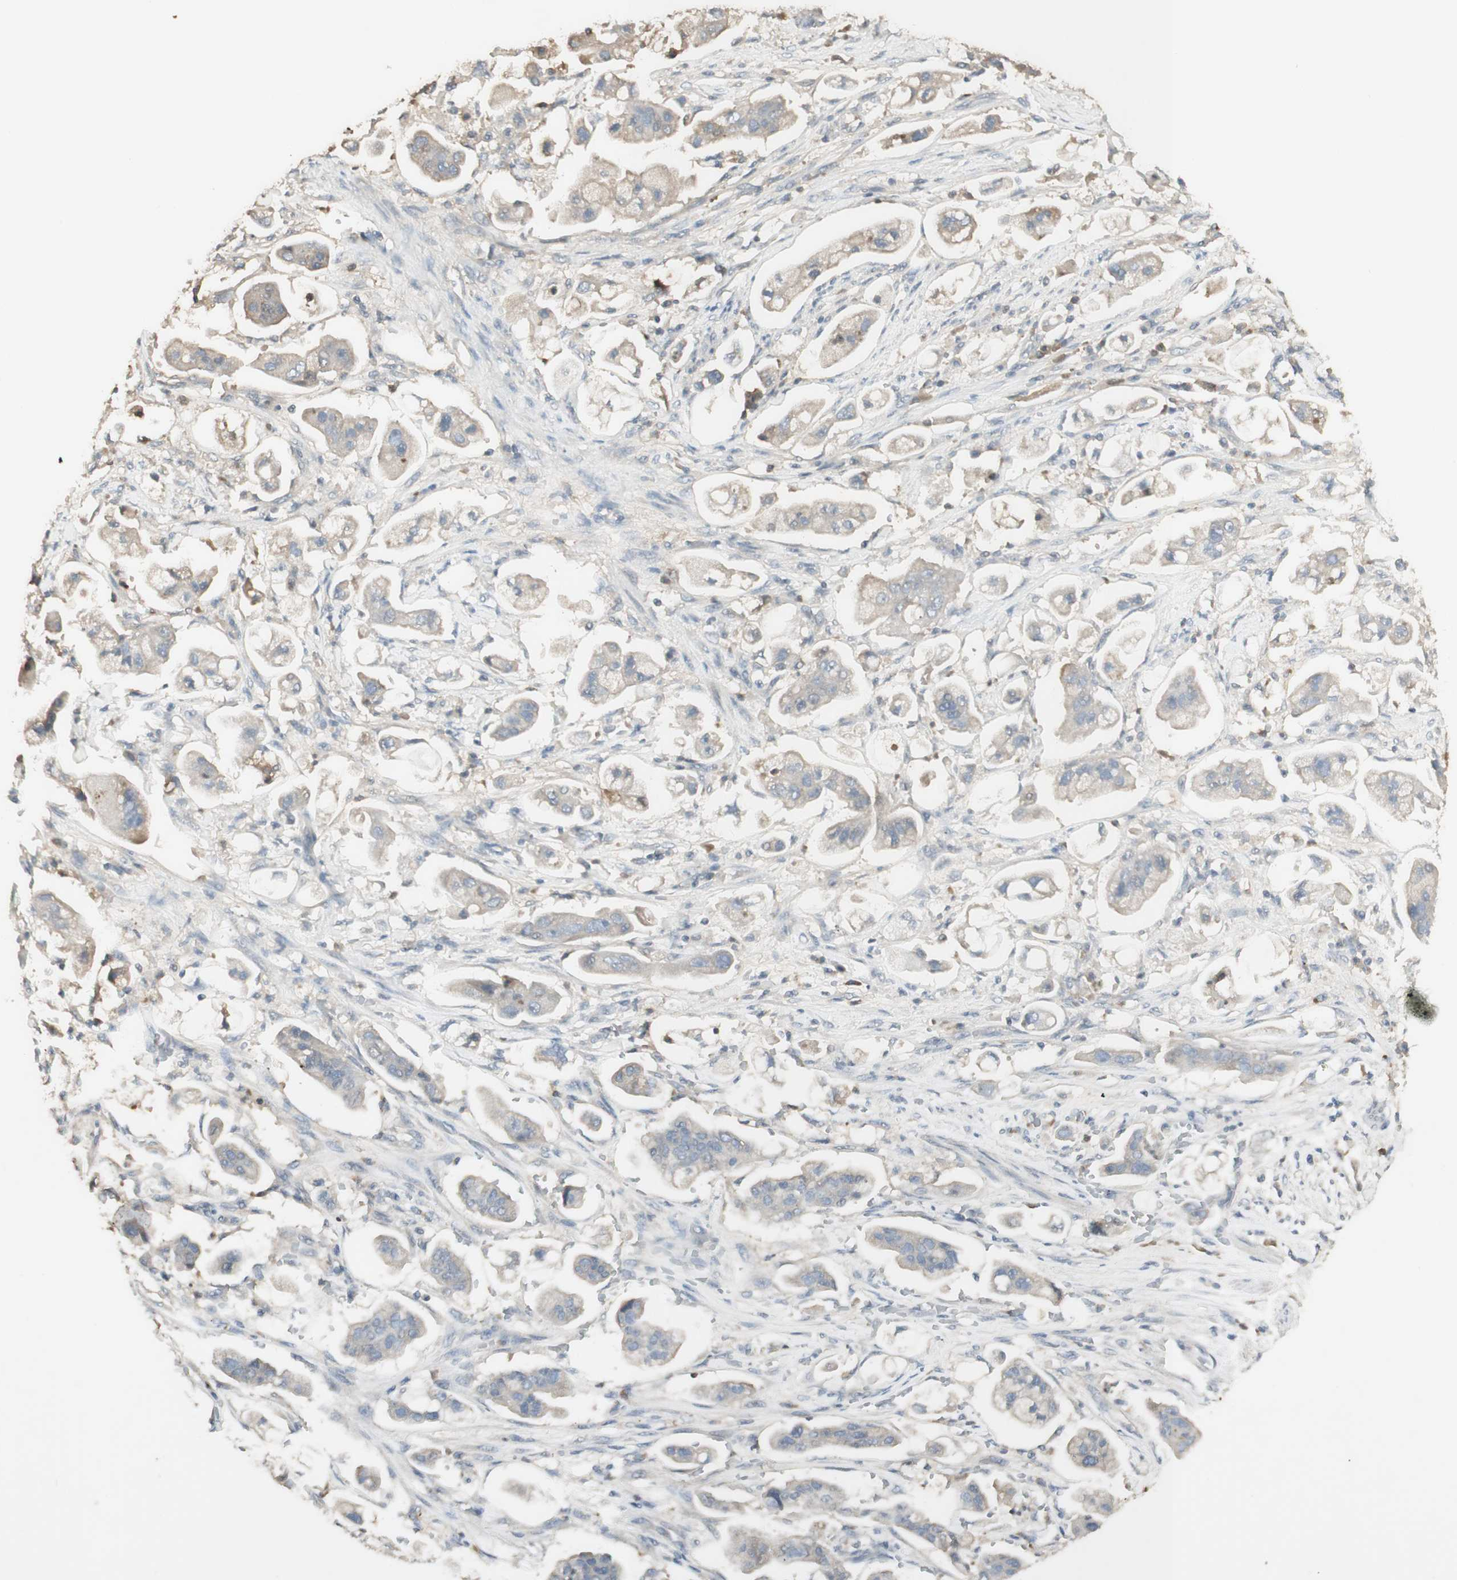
{"staining": {"intensity": "negative", "quantity": "none", "location": "none"}, "tissue": "stomach cancer", "cell_type": "Tumor cells", "image_type": "cancer", "snomed": [{"axis": "morphology", "description": "Adenocarcinoma, NOS"}, {"axis": "topography", "description": "Stomach"}], "caption": "Immunohistochemistry of adenocarcinoma (stomach) shows no staining in tumor cells.", "gene": "IFNG", "patient": {"sex": "male", "age": 62}}